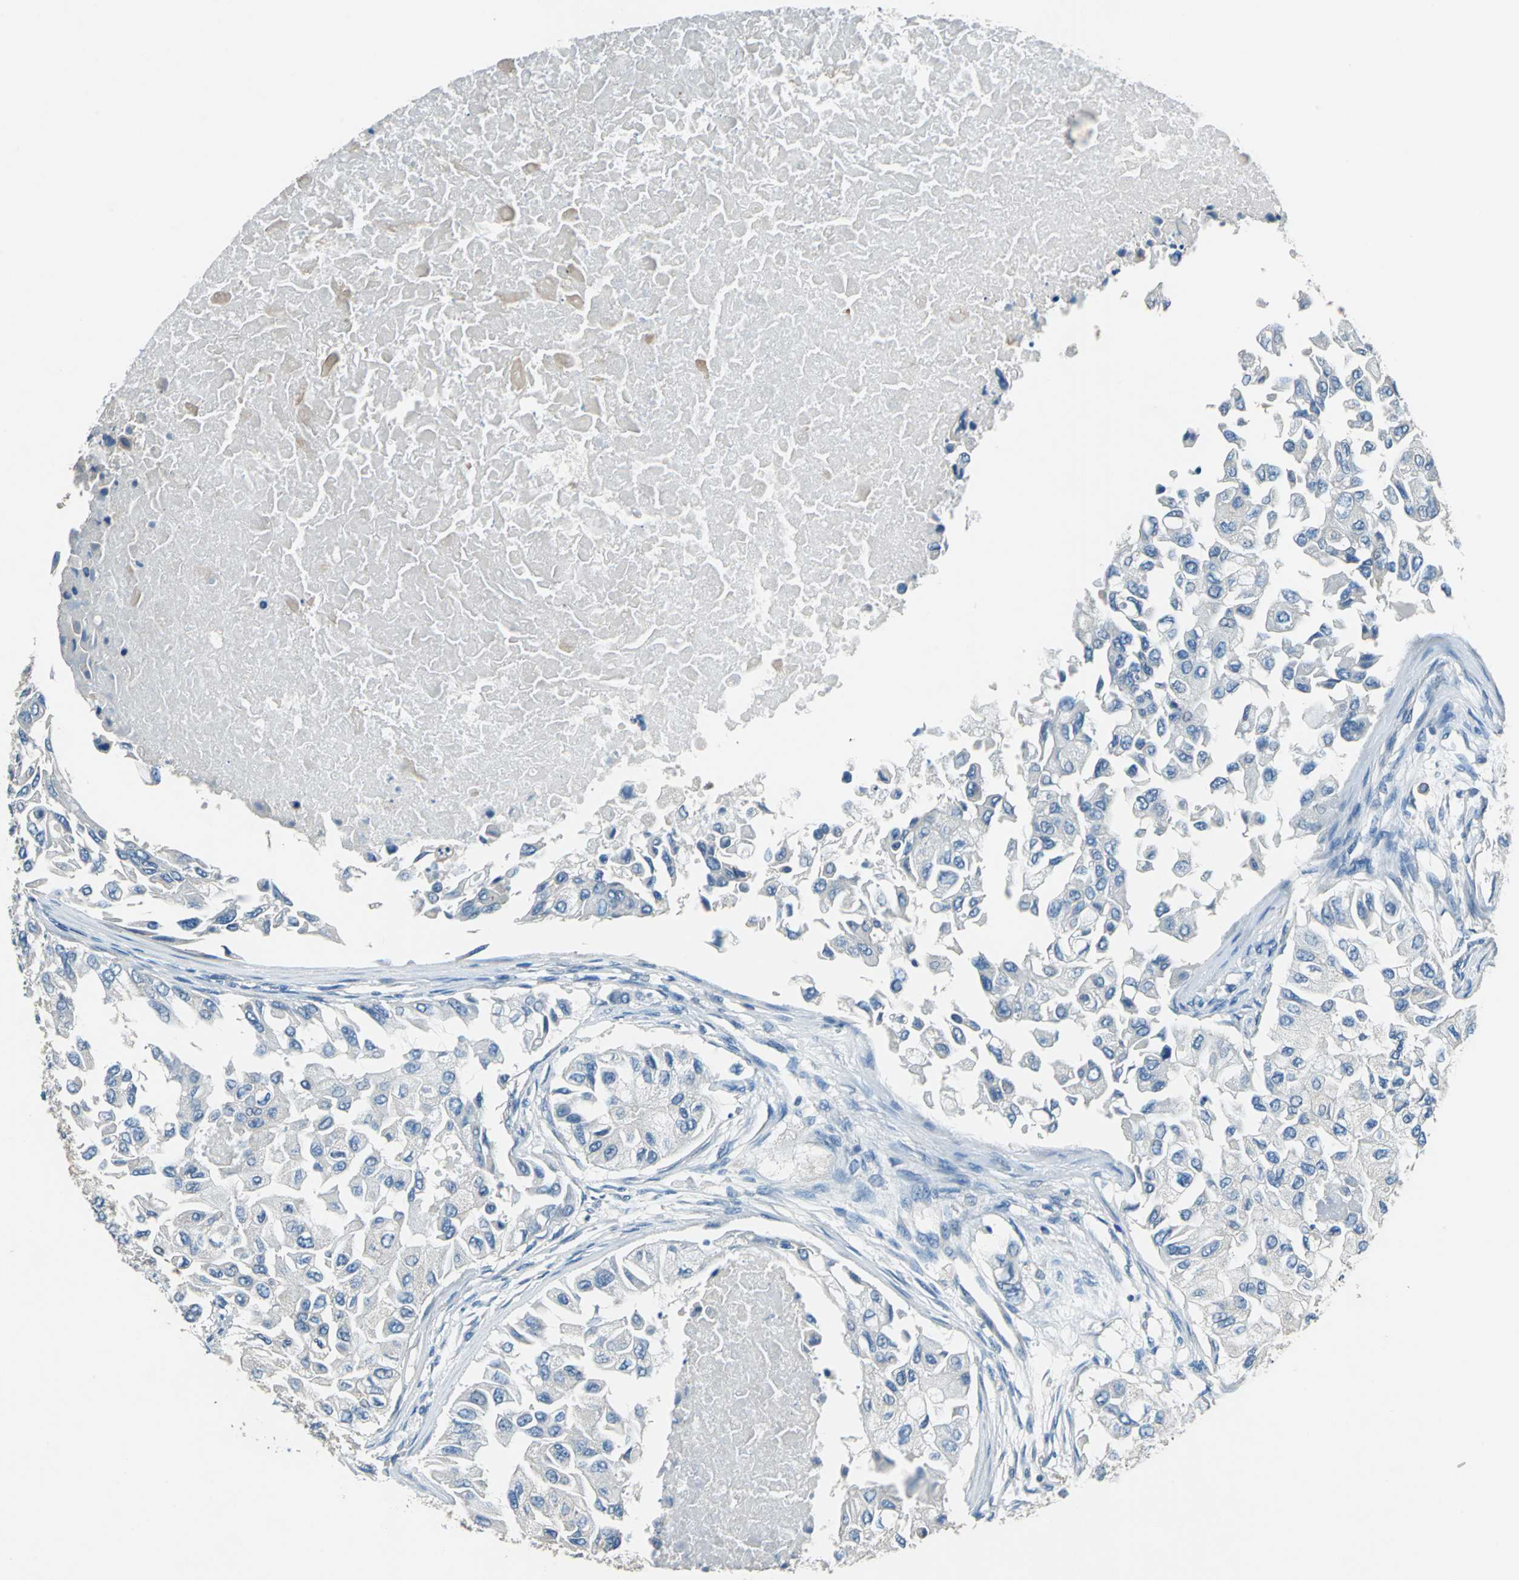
{"staining": {"intensity": "negative", "quantity": "none", "location": "none"}, "tissue": "breast cancer", "cell_type": "Tumor cells", "image_type": "cancer", "snomed": [{"axis": "morphology", "description": "Normal tissue, NOS"}, {"axis": "morphology", "description": "Duct carcinoma"}, {"axis": "topography", "description": "Breast"}], "caption": "Breast cancer (invasive ductal carcinoma) stained for a protein using IHC demonstrates no staining tumor cells.", "gene": "PRKCA", "patient": {"sex": "female", "age": 49}}